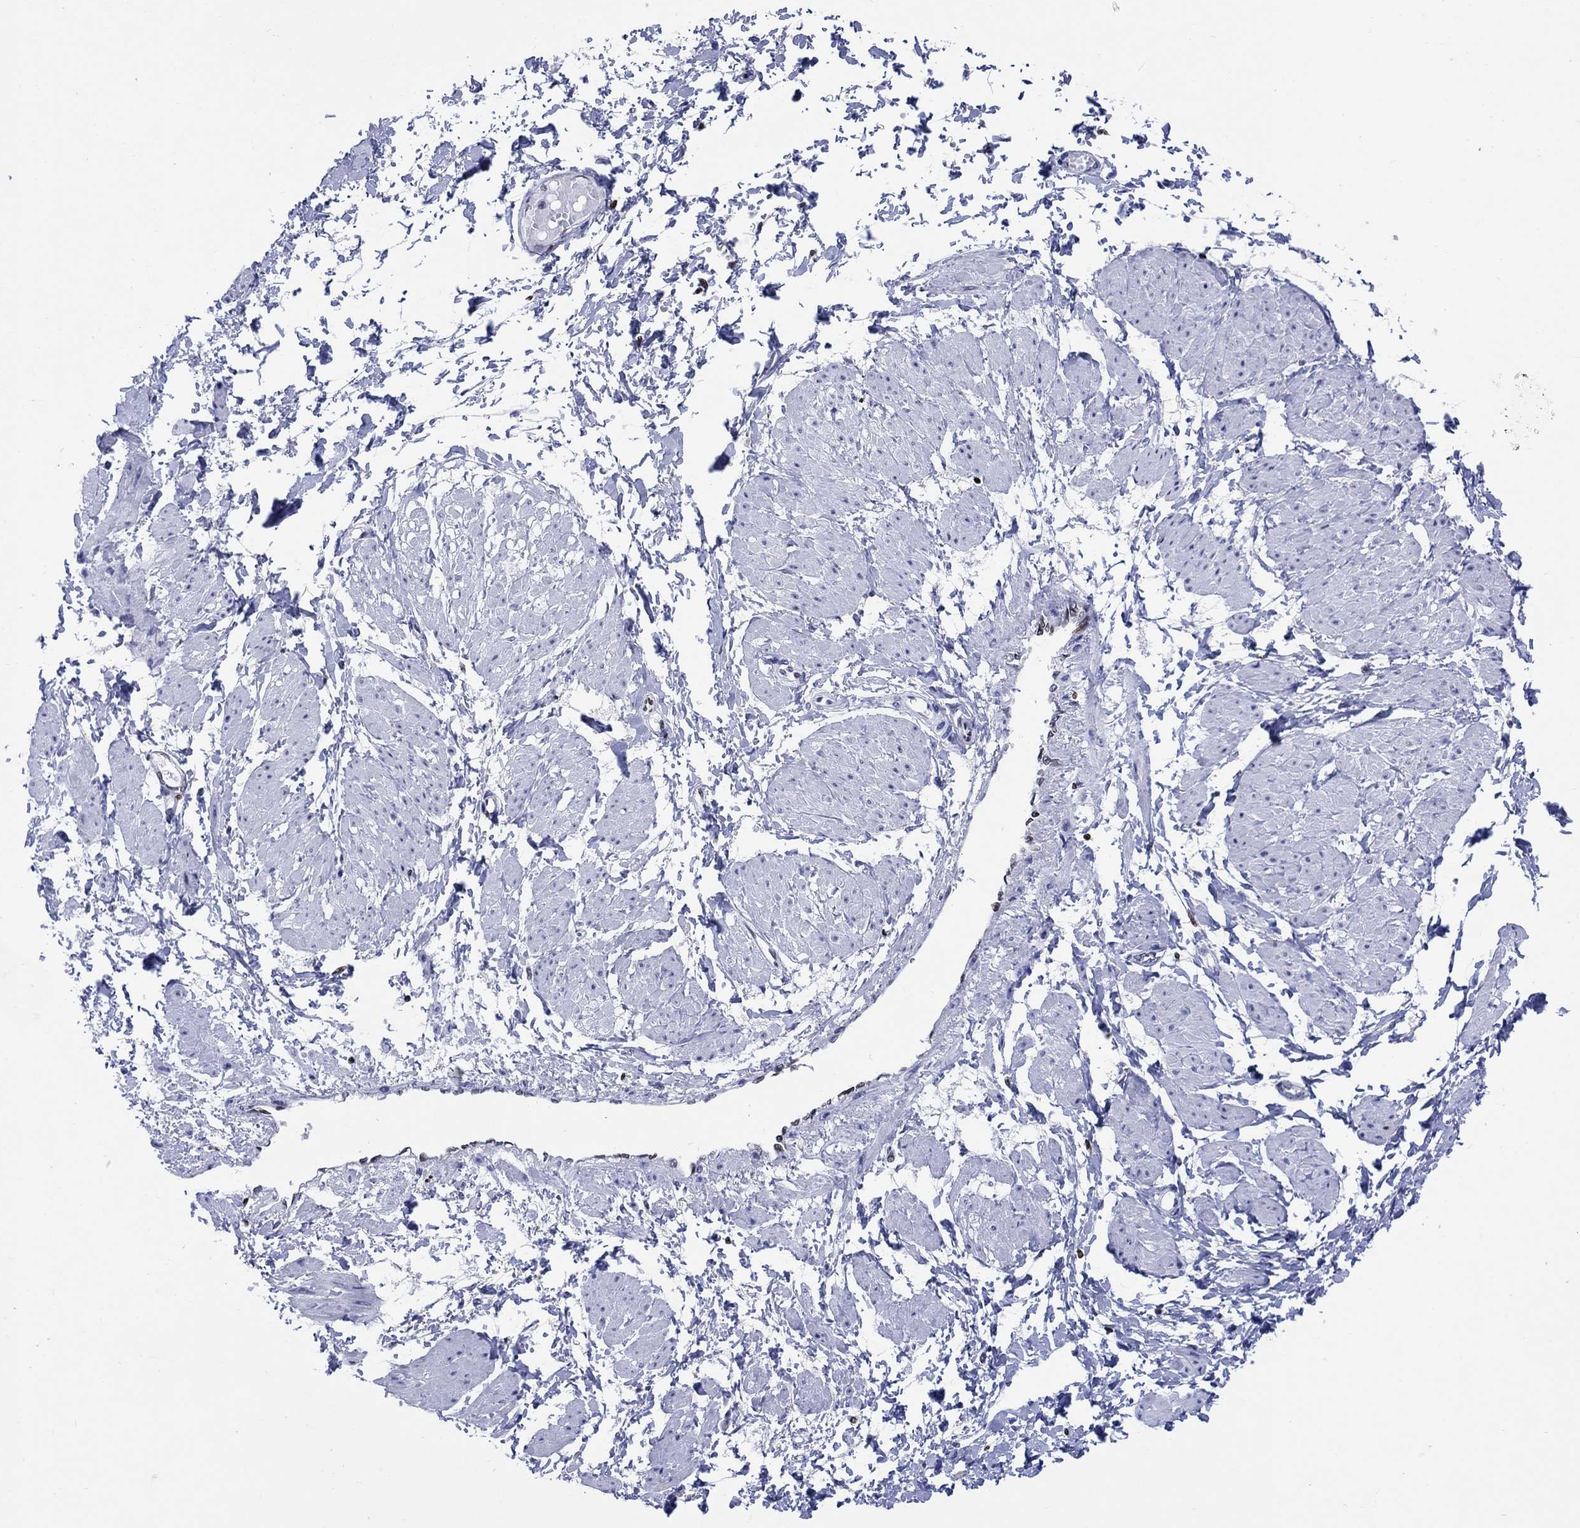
{"staining": {"intensity": "negative", "quantity": "none", "location": "none"}, "tissue": "smooth muscle", "cell_type": "Smooth muscle cells", "image_type": "normal", "snomed": [{"axis": "morphology", "description": "Normal tissue, NOS"}, {"axis": "topography", "description": "Smooth muscle"}, {"axis": "topography", "description": "Uterus"}], "caption": "Smooth muscle stained for a protein using immunohistochemistry (IHC) displays no positivity smooth muscle cells.", "gene": "HMGA1", "patient": {"sex": "female", "age": 39}}